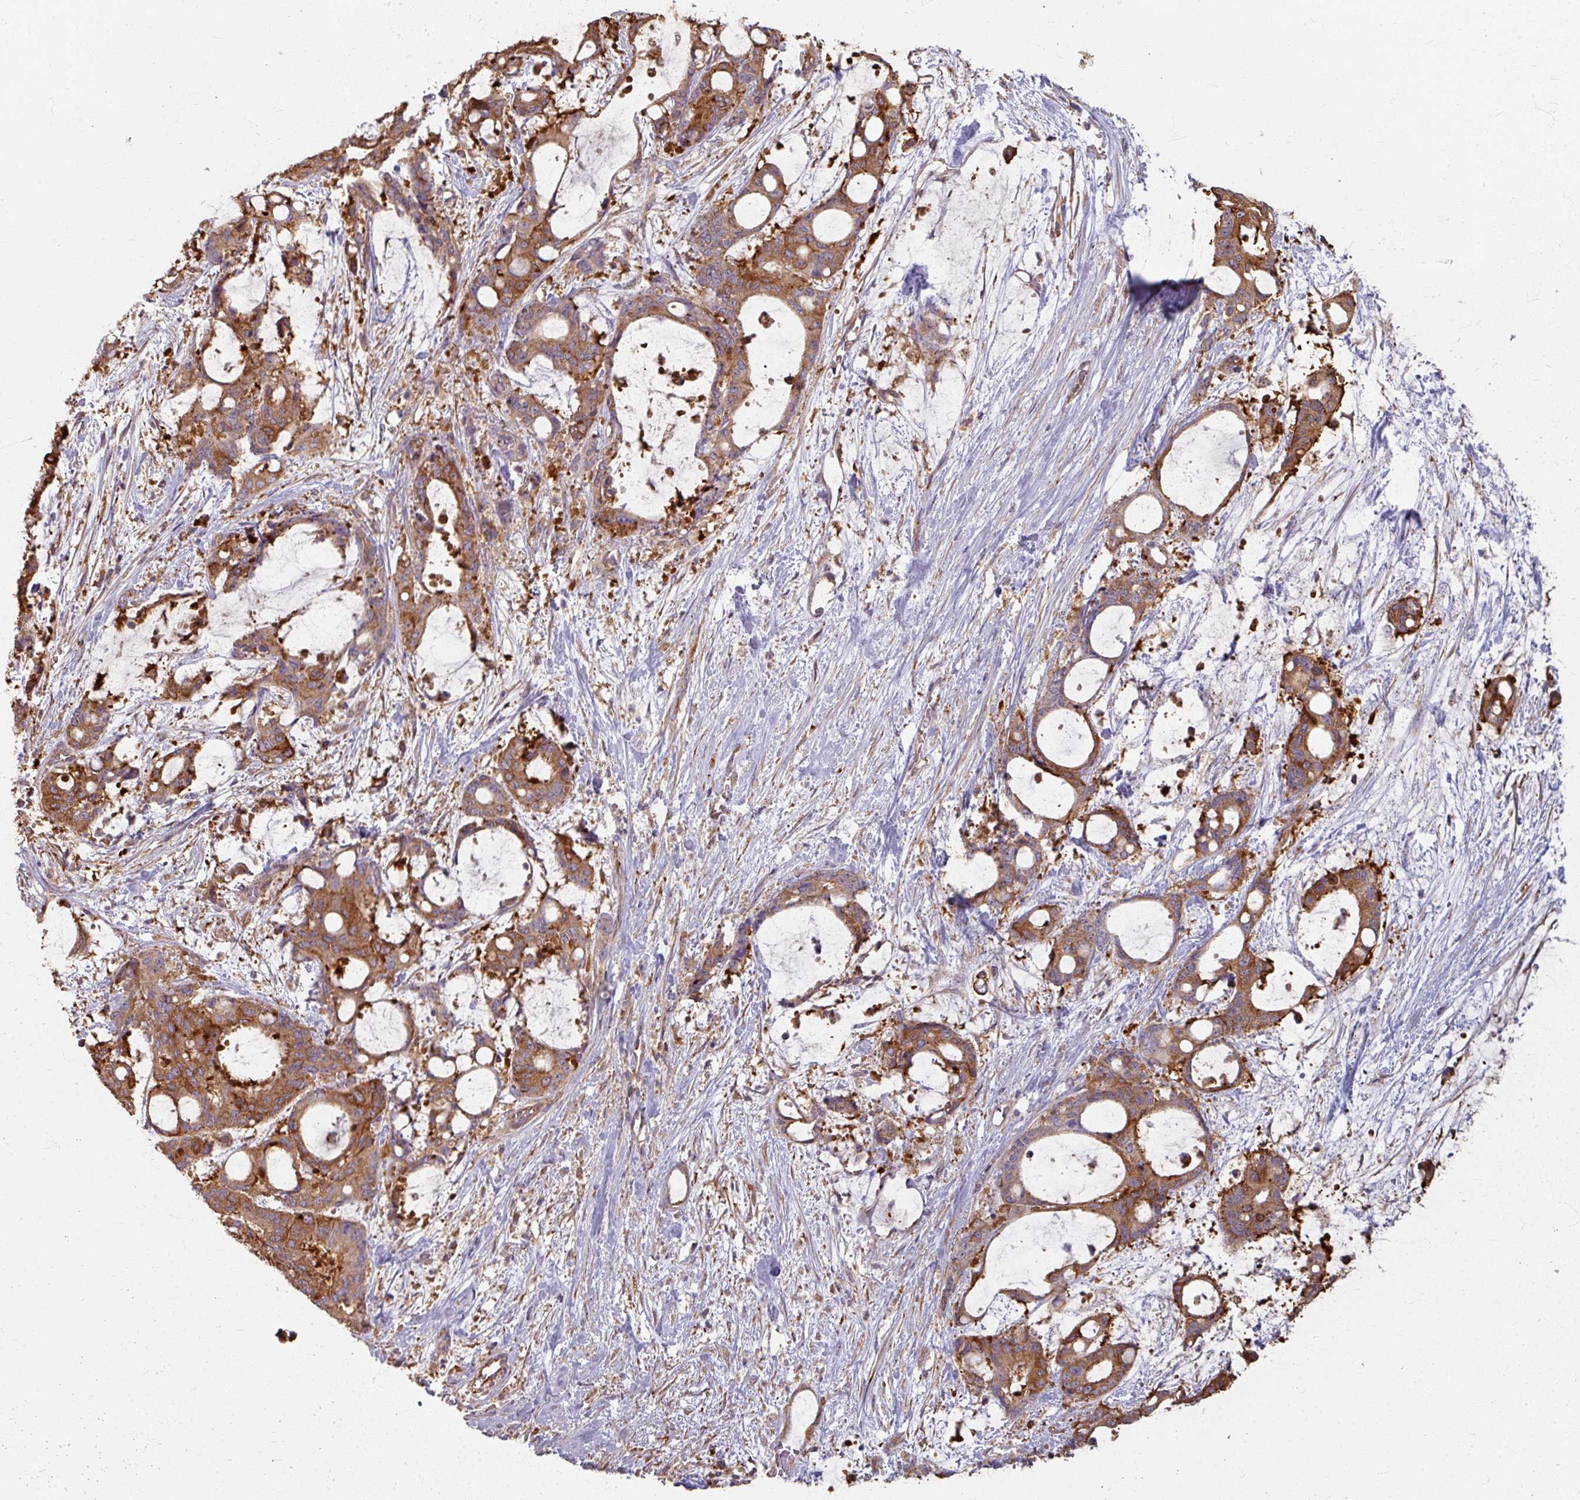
{"staining": {"intensity": "strong", "quantity": ">75%", "location": "cytoplasmic/membranous"}, "tissue": "liver cancer", "cell_type": "Tumor cells", "image_type": "cancer", "snomed": [{"axis": "morphology", "description": "Normal tissue, NOS"}, {"axis": "morphology", "description": "Cholangiocarcinoma"}, {"axis": "topography", "description": "Liver"}, {"axis": "topography", "description": "Peripheral nerve tissue"}], "caption": "Liver cancer stained with immunohistochemistry demonstrates strong cytoplasmic/membranous positivity in about >75% of tumor cells.", "gene": "CCDC68", "patient": {"sex": "female", "age": 73}}